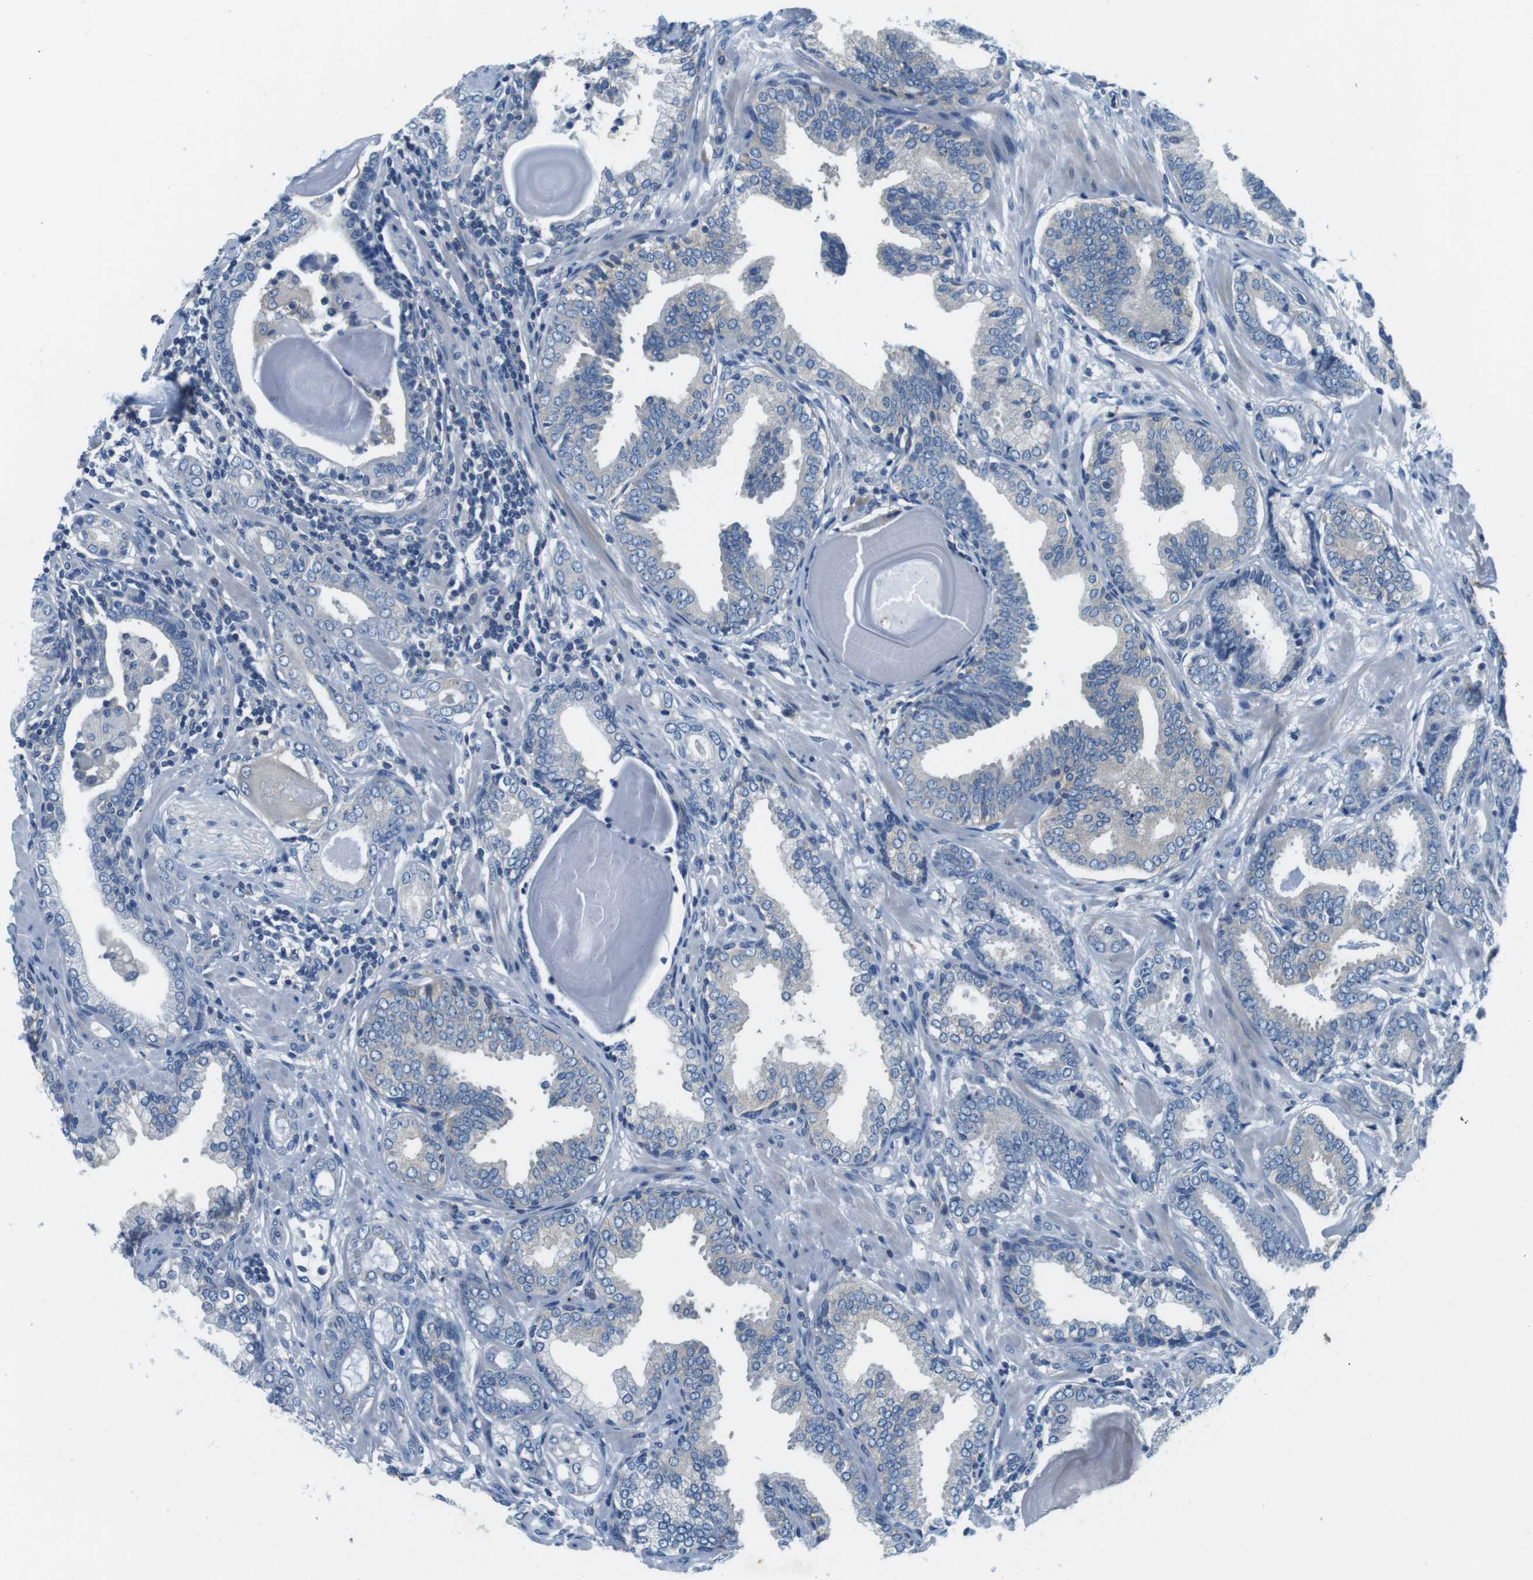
{"staining": {"intensity": "negative", "quantity": "none", "location": "none"}, "tissue": "prostate cancer", "cell_type": "Tumor cells", "image_type": "cancer", "snomed": [{"axis": "morphology", "description": "Adenocarcinoma, Low grade"}, {"axis": "topography", "description": "Prostate"}], "caption": "Protein analysis of adenocarcinoma (low-grade) (prostate) shows no significant expression in tumor cells.", "gene": "DENND4C", "patient": {"sex": "male", "age": 53}}